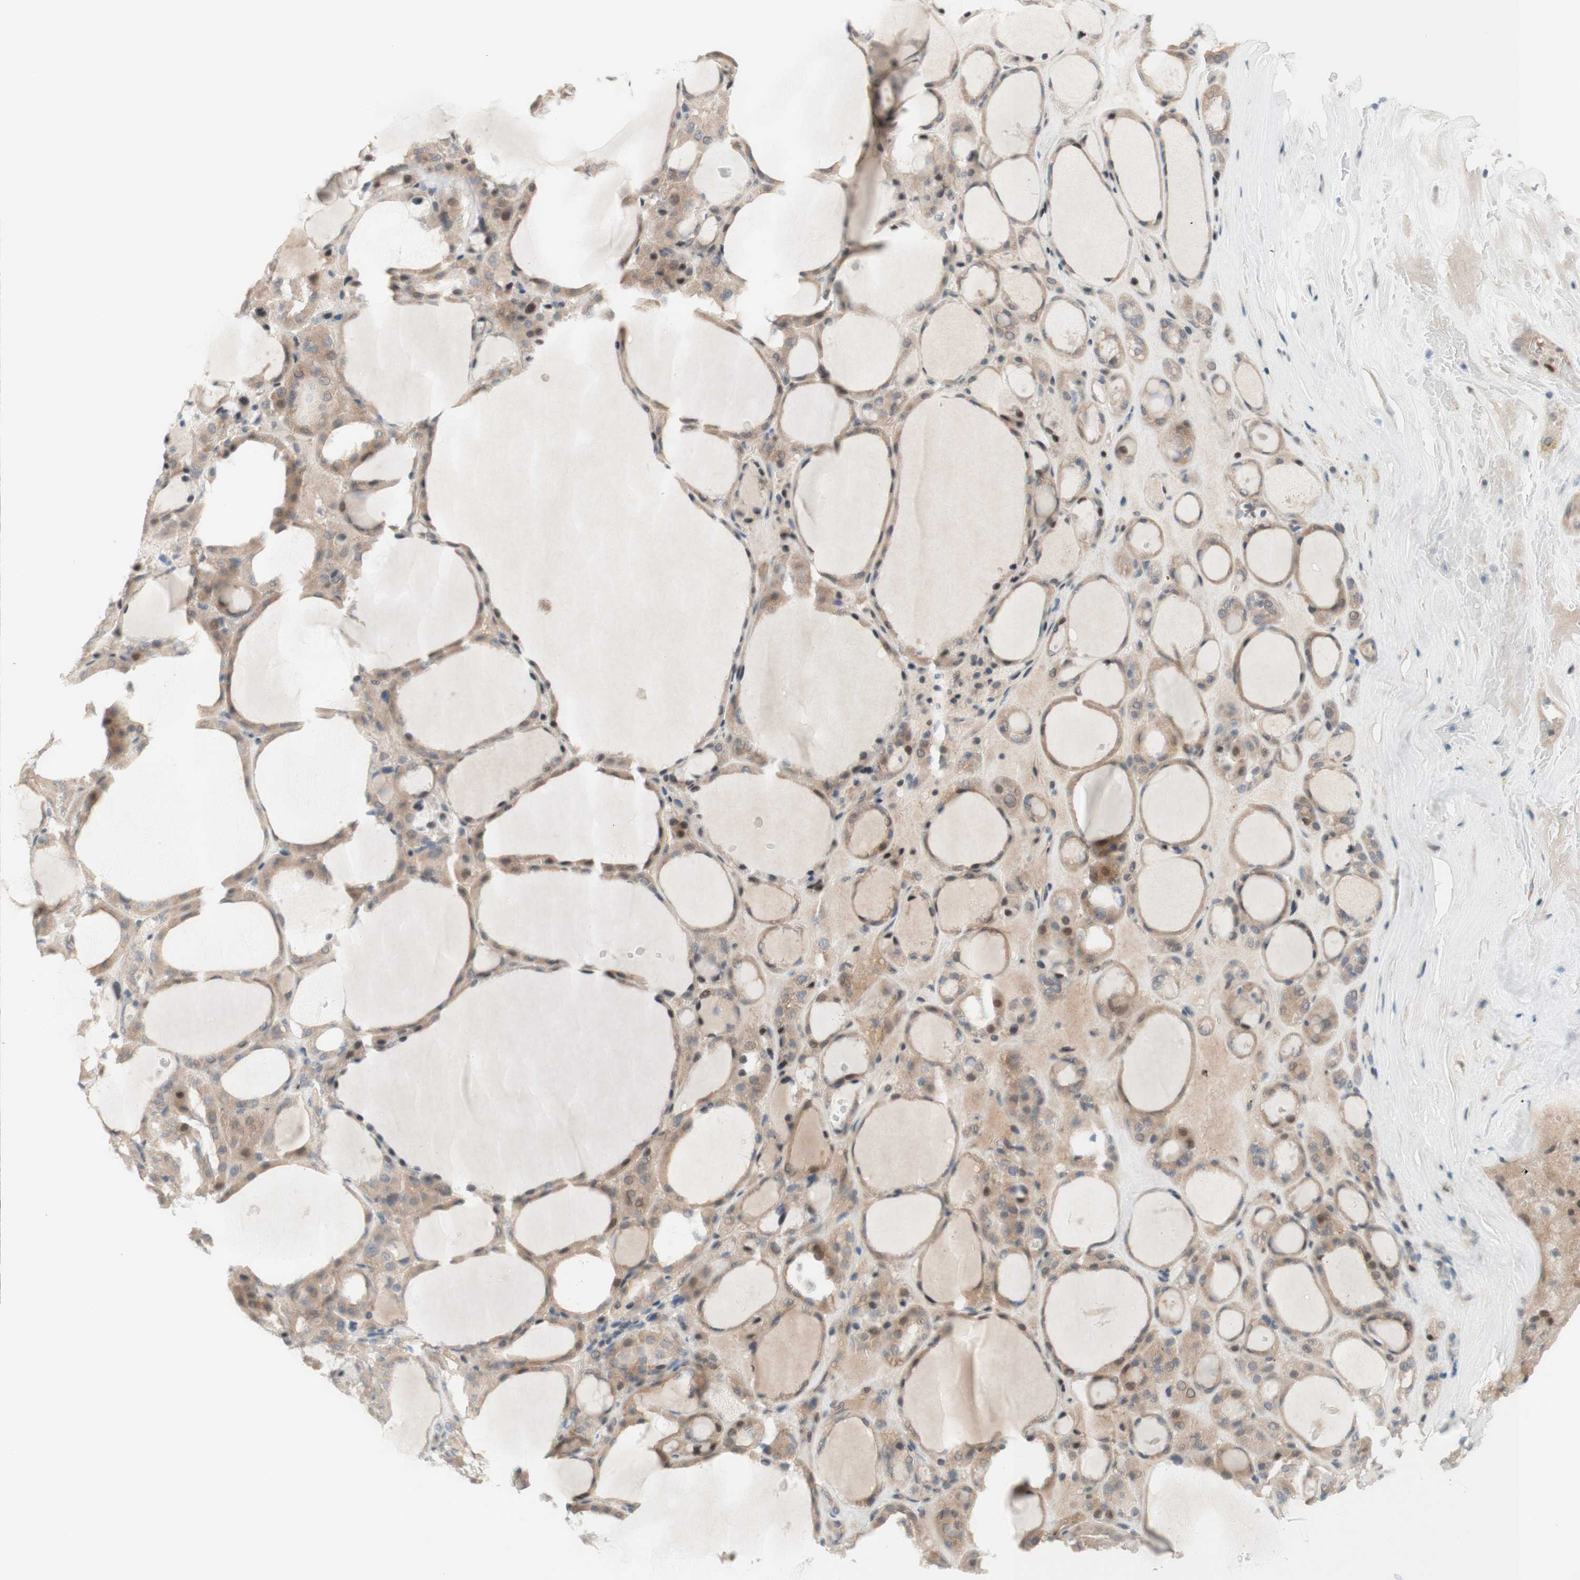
{"staining": {"intensity": "weak", "quantity": ">75%", "location": "cytoplasmic/membranous"}, "tissue": "thyroid gland", "cell_type": "Glandular cells", "image_type": "normal", "snomed": [{"axis": "morphology", "description": "Normal tissue, NOS"}, {"axis": "morphology", "description": "Carcinoma, NOS"}, {"axis": "topography", "description": "Thyroid gland"}], "caption": "IHC staining of benign thyroid gland, which displays low levels of weak cytoplasmic/membranous expression in approximately >75% of glandular cells indicating weak cytoplasmic/membranous protein staining. The staining was performed using DAB (brown) for protein detection and nuclei were counterstained in hematoxylin (blue).", "gene": "JPH1", "patient": {"sex": "female", "age": 86}}